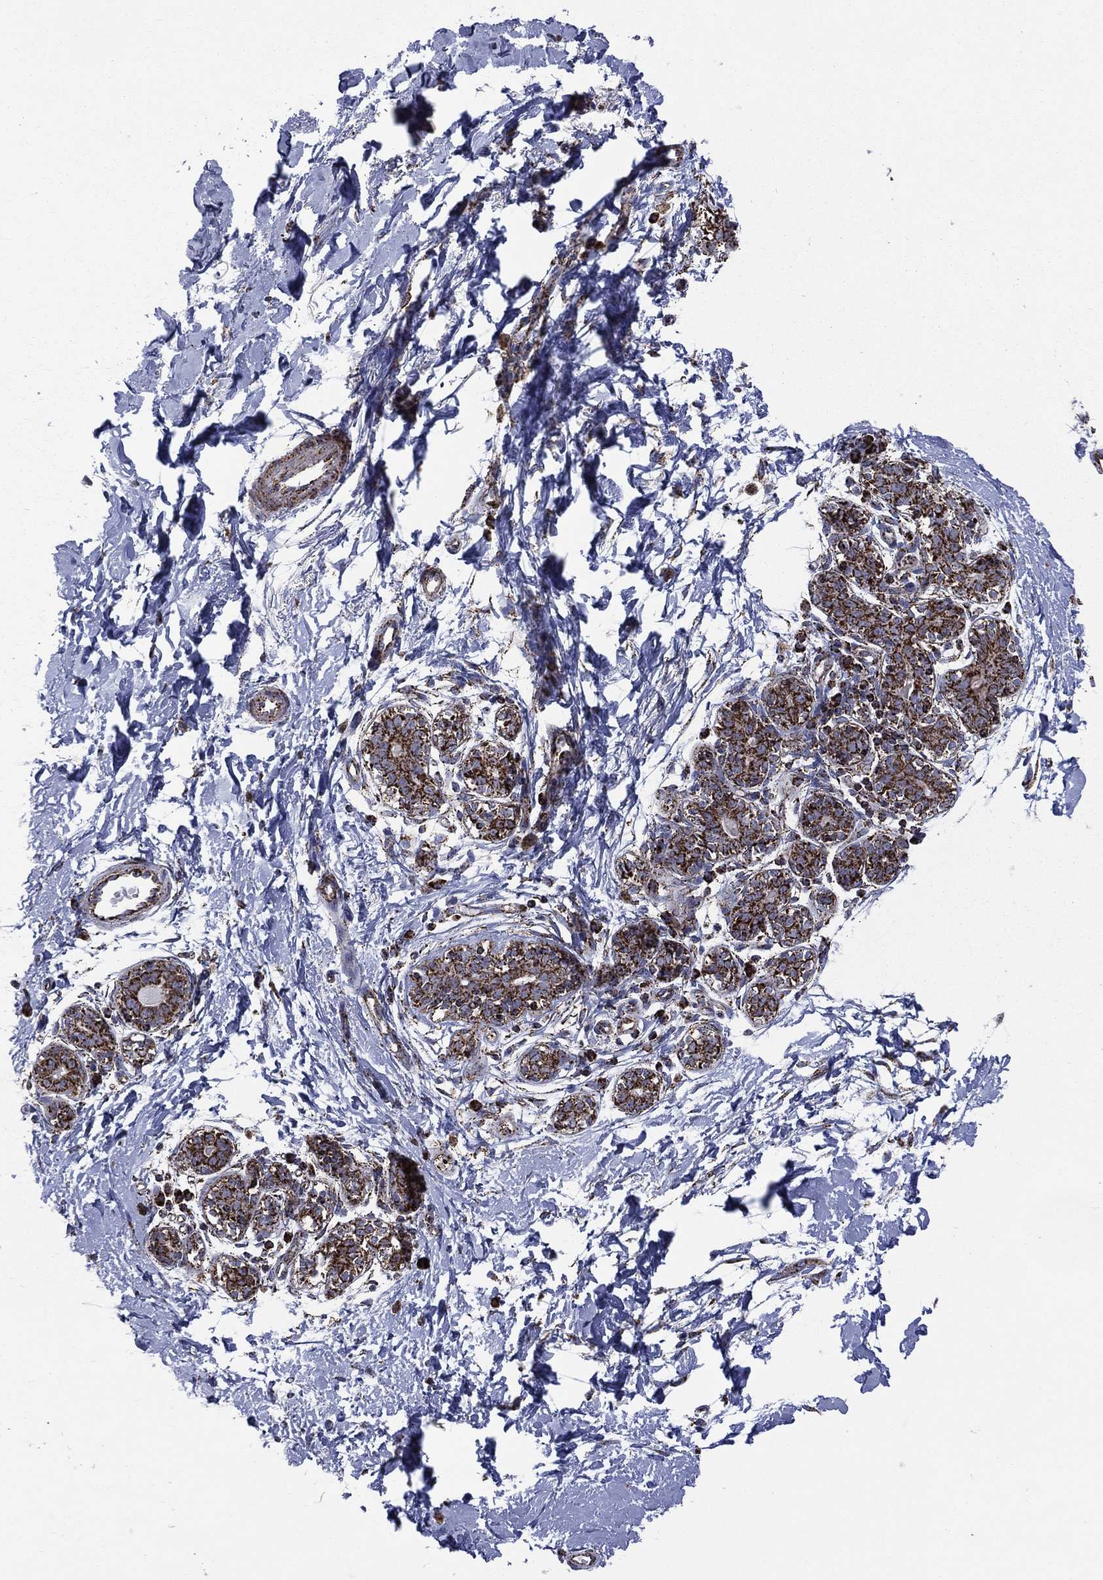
{"staining": {"intensity": "strong", "quantity": ">75%", "location": "cytoplasmic/membranous"}, "tissue": "breast", "cell_type": "Glandular cells", "image_type": "normal", "snomed": [{"axis": "morphology", "description": "Normal tissue, NOS"}, {"axis": "topography", "description": "Breast"}], "caption": "The histopathology image shows staining of unremarkable breast, revealing strong cytoplasmic/membranous protein staining (brown color) within glandular cells.", "gene": "GOT2", "patient": {"sex": "female", "age": 37}}